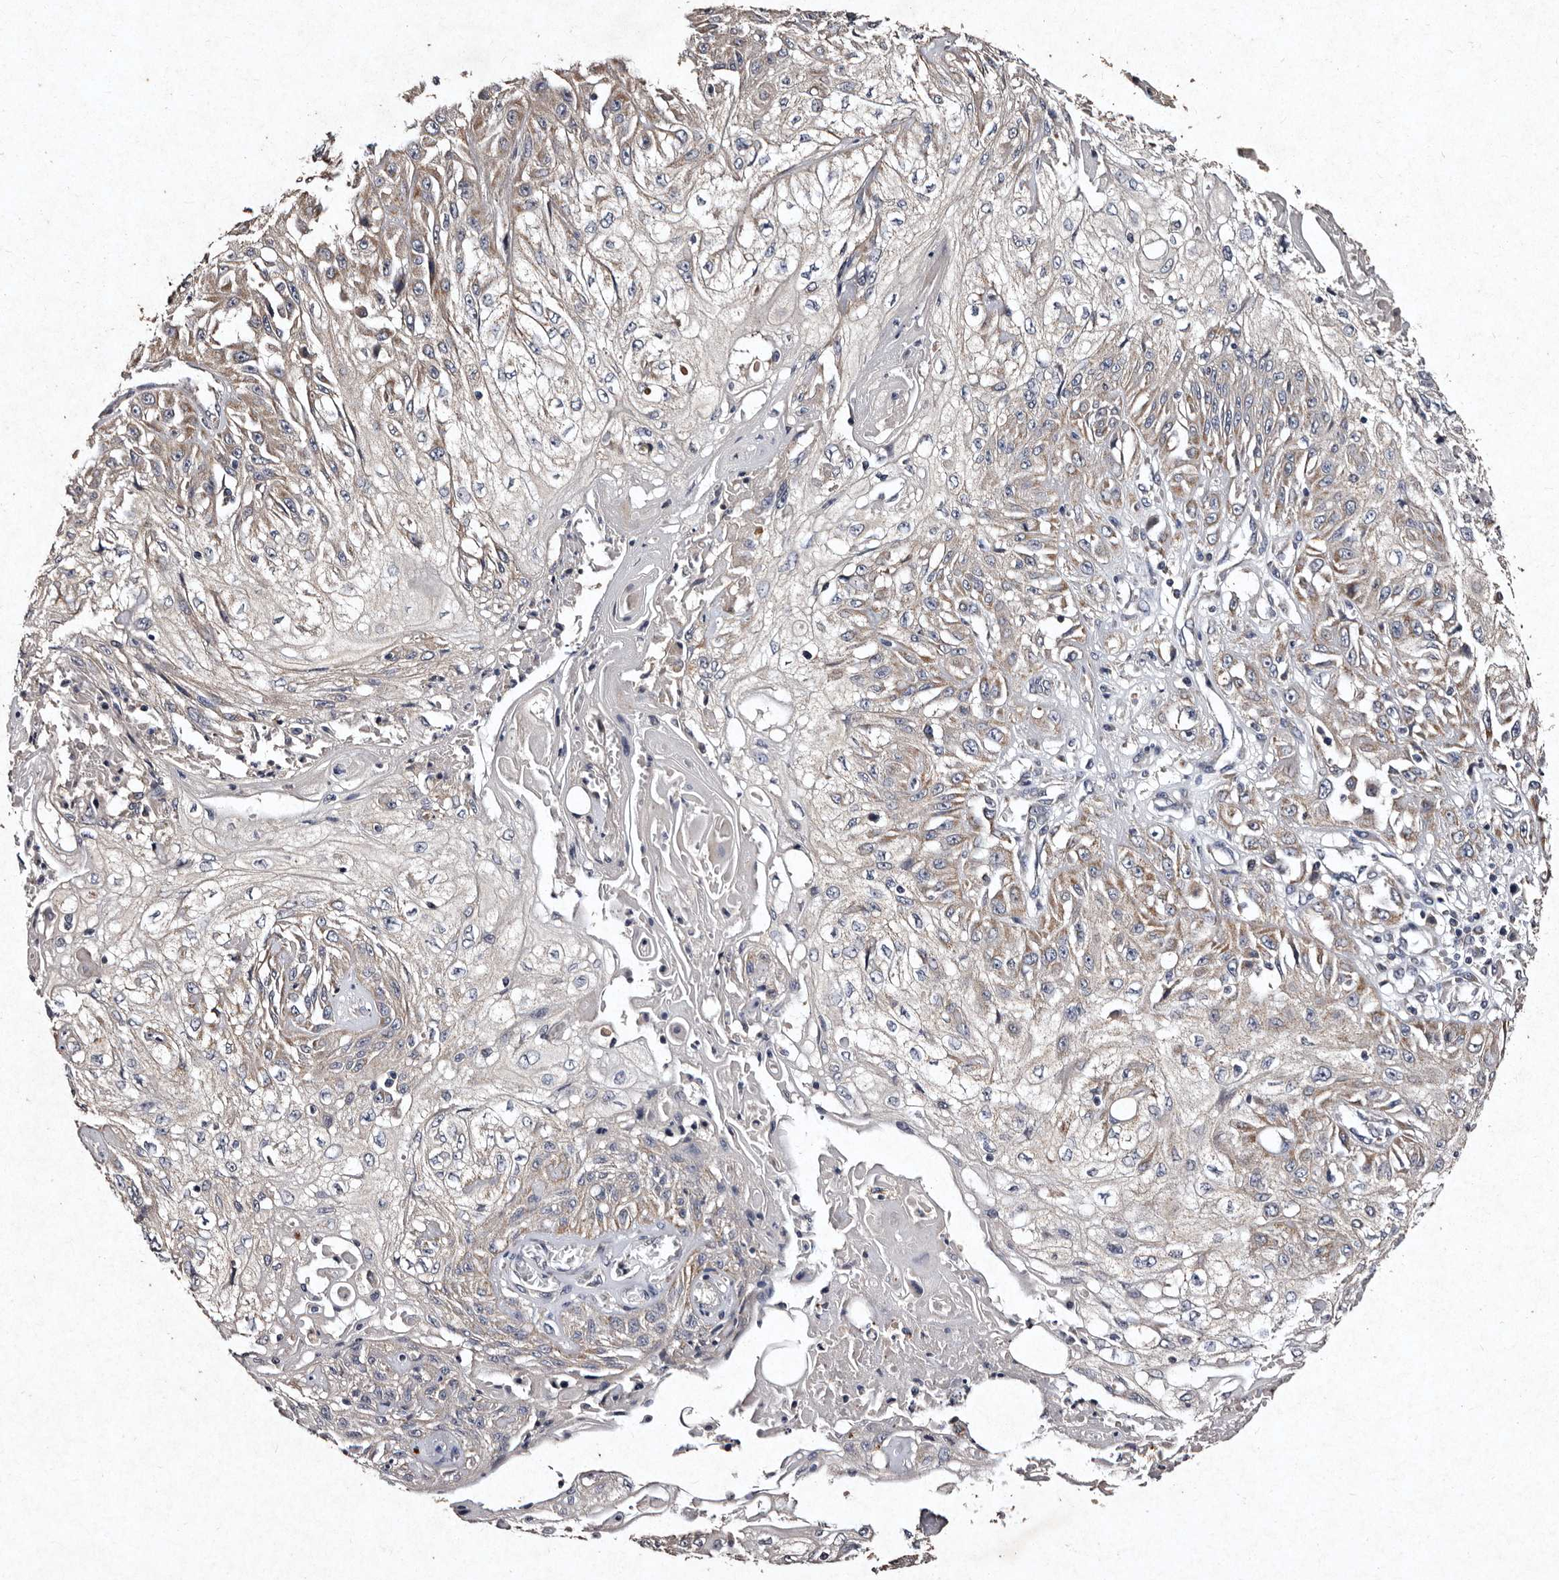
{"staining": {"intensity": "weak", "quantity": "25%-75%", "location": "cytoplasmic/membranous"}, "tissue": "skin cancer", "cell_type": "Tumor cells", "image_type": "cancer", "snomed": [{"axis": "morphology", "description": "Squamous cell carcinoma, NOS"}, {"axis": "morphology", "description": "Squamous cell carcinoma, metastatic, NOS"}, {"axis": "topography", "description": "Skin"}, {"axis": "topography", "description": "Lymph node"}], "caption": "The photomicrograph shows a brown stain indicating the presence of a protein in the cytoplasmic/membranous of tumor cells in skin cancer (metastatic squamous cell carcinoma).", "gene": "TFB1M", "patient": {"sex": "male", "age": 75}}